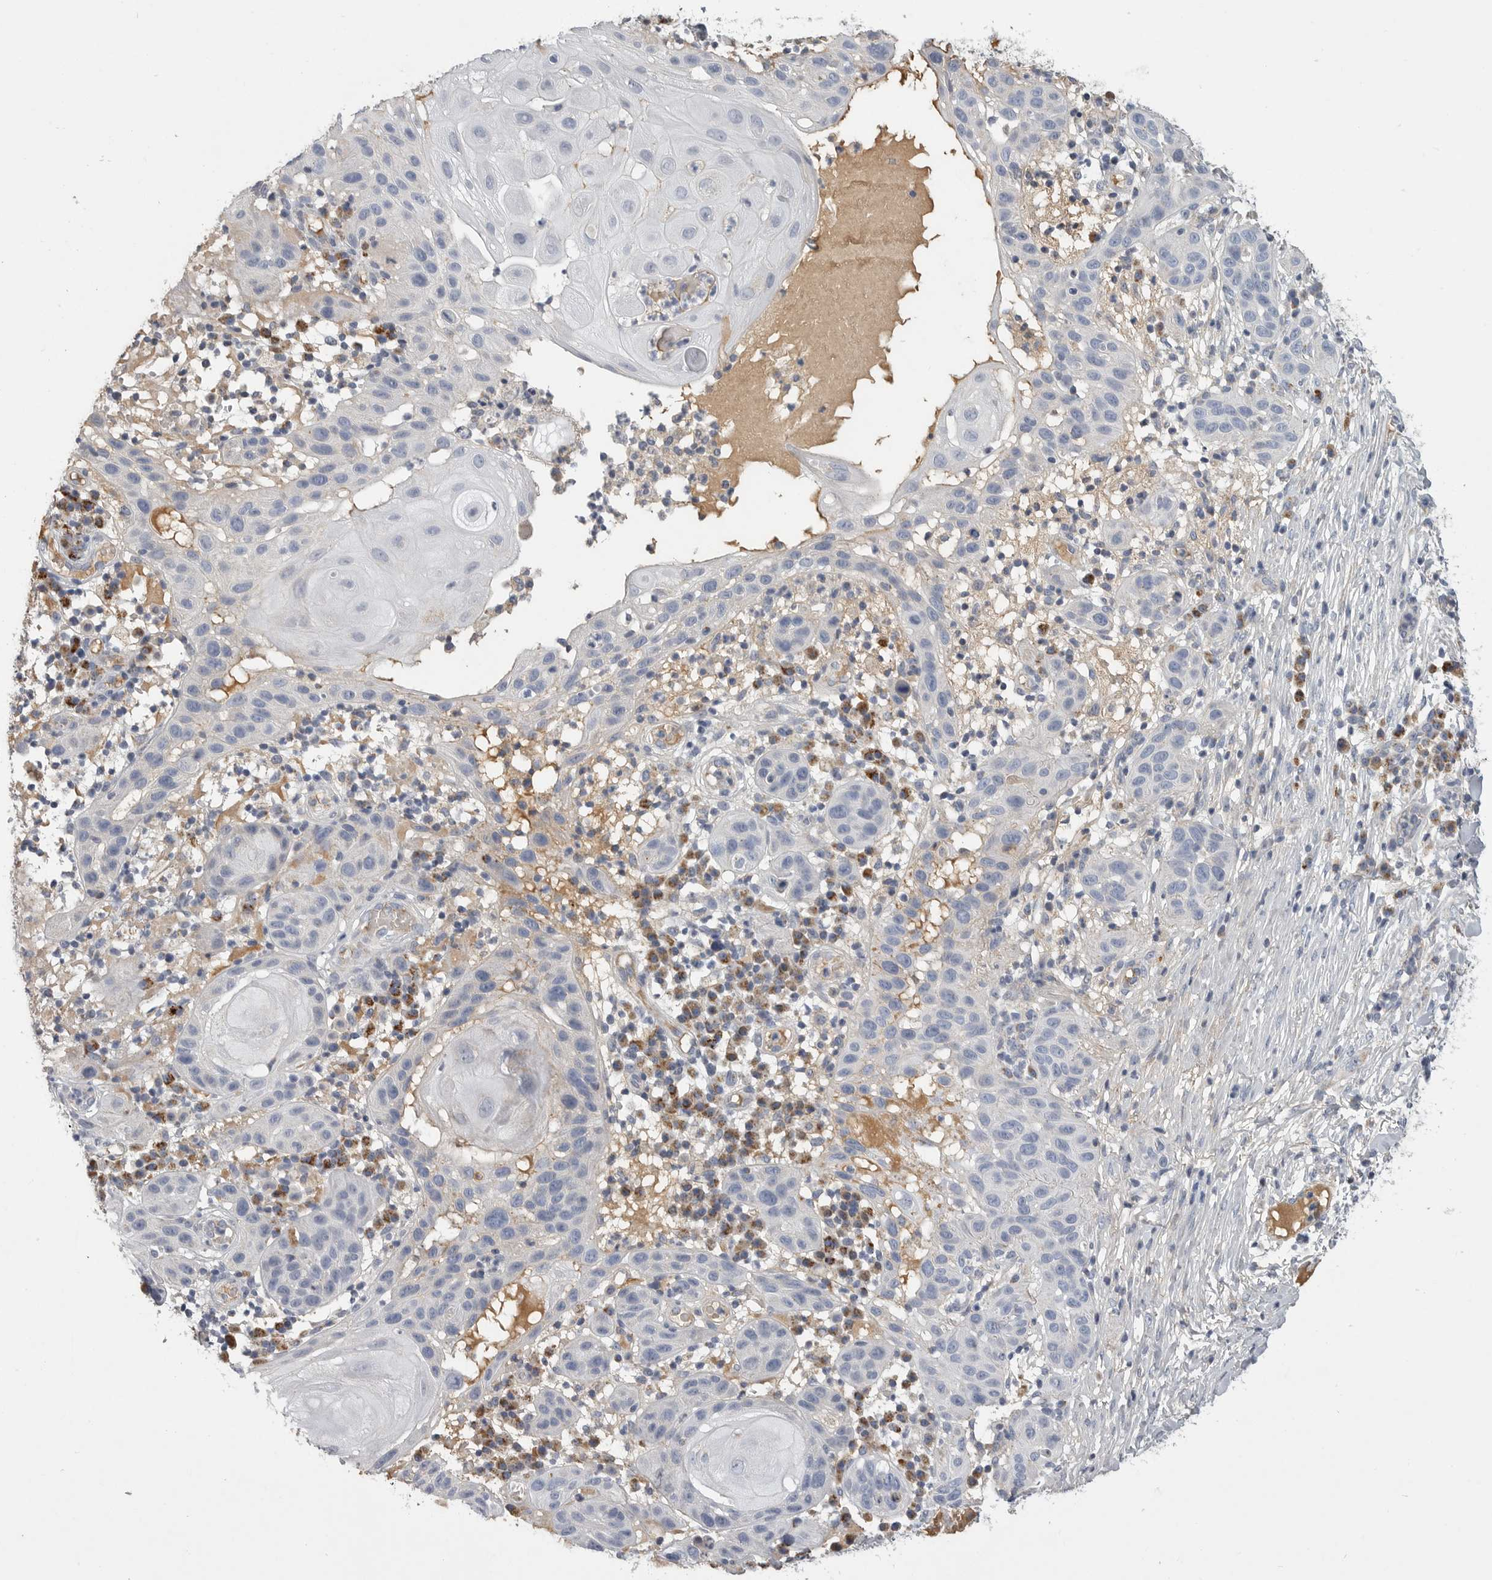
{"staining": {"intensity": "negative", "quantity": "none", "location": "none"}, "tissue": "skin cancer", "cell_type": "Tumor cells", "image_type": "cancer", "snomed": [{"axis": "morphology", "description": "Normal tissue, NOS"}, {"axis": "morphology", "description": "Squamous cell carcinoma, NOS"}, {"axis": "topography", "description": "Skin"}], "caption": "An image of skin cancer stained for a protein displays no brown staining in tumor cells.", "gene": "SDC3", "patient": {"sex": "female", "age": 96}}